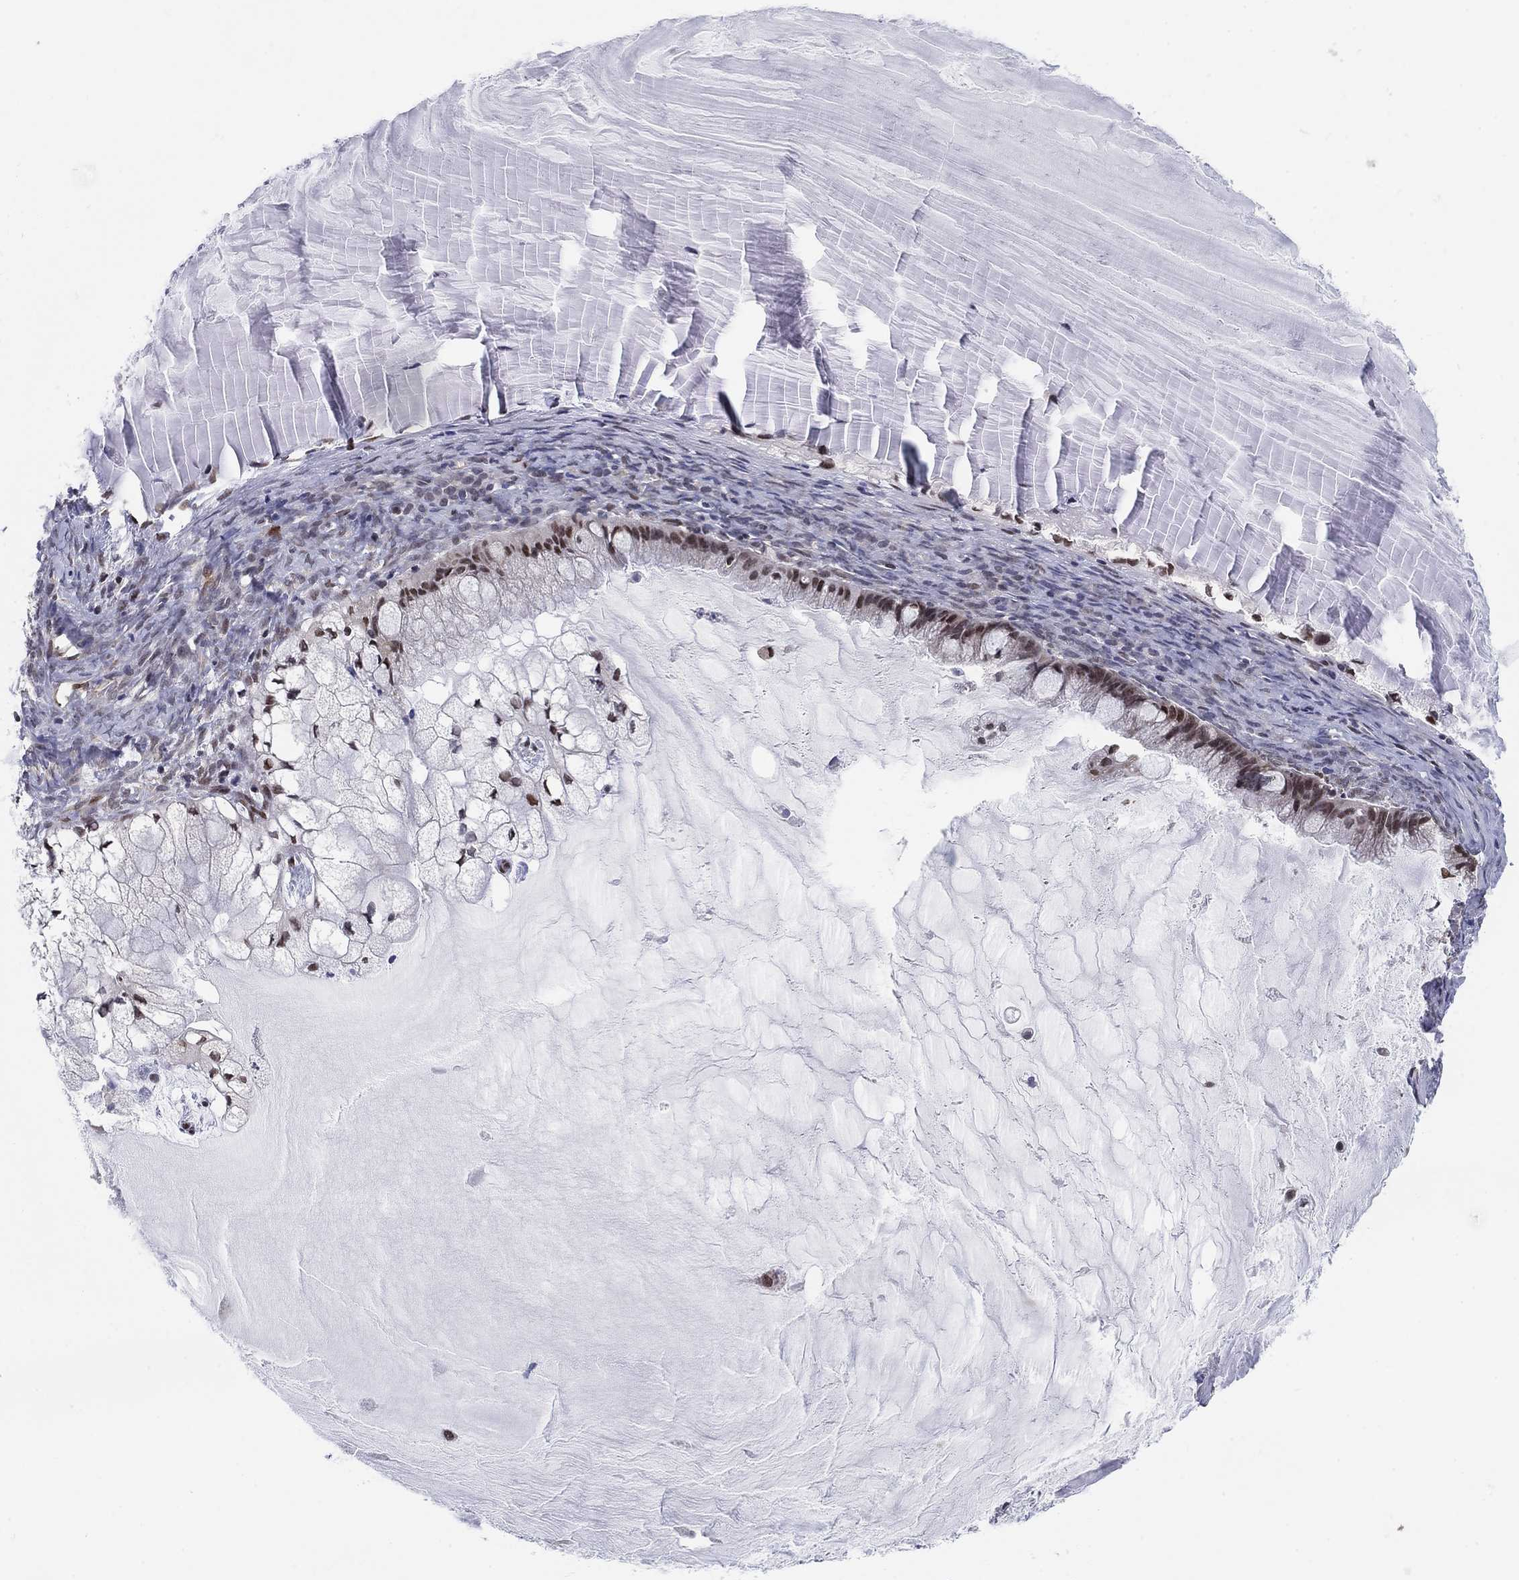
{"staining": {"intensity": "strong", "quantity": "25%-75%", "location": "nuclear"}, "tissue": "ovarian cancer", "cell_type": "Tumor cells", "image_type": "cancer", "snomed": [{"axis": "morphology", "description": "Cystadenocarcinoma, mucinous, NOS"}, {"axis": "topography", "description": "Ovary"}], "caption": "Immunohistochemistry of mucinous cystadenocarcinoma (ovarian) exhibits high levels of strong nuclear positivity in about 25%-75% of tumor cells. (DAB (3,3'-diaminobenzidine) = brown stain, brightfield microscopy at high magnification).", "gene": "CENPE", "patient": {"sex": "female", "age": 57}}